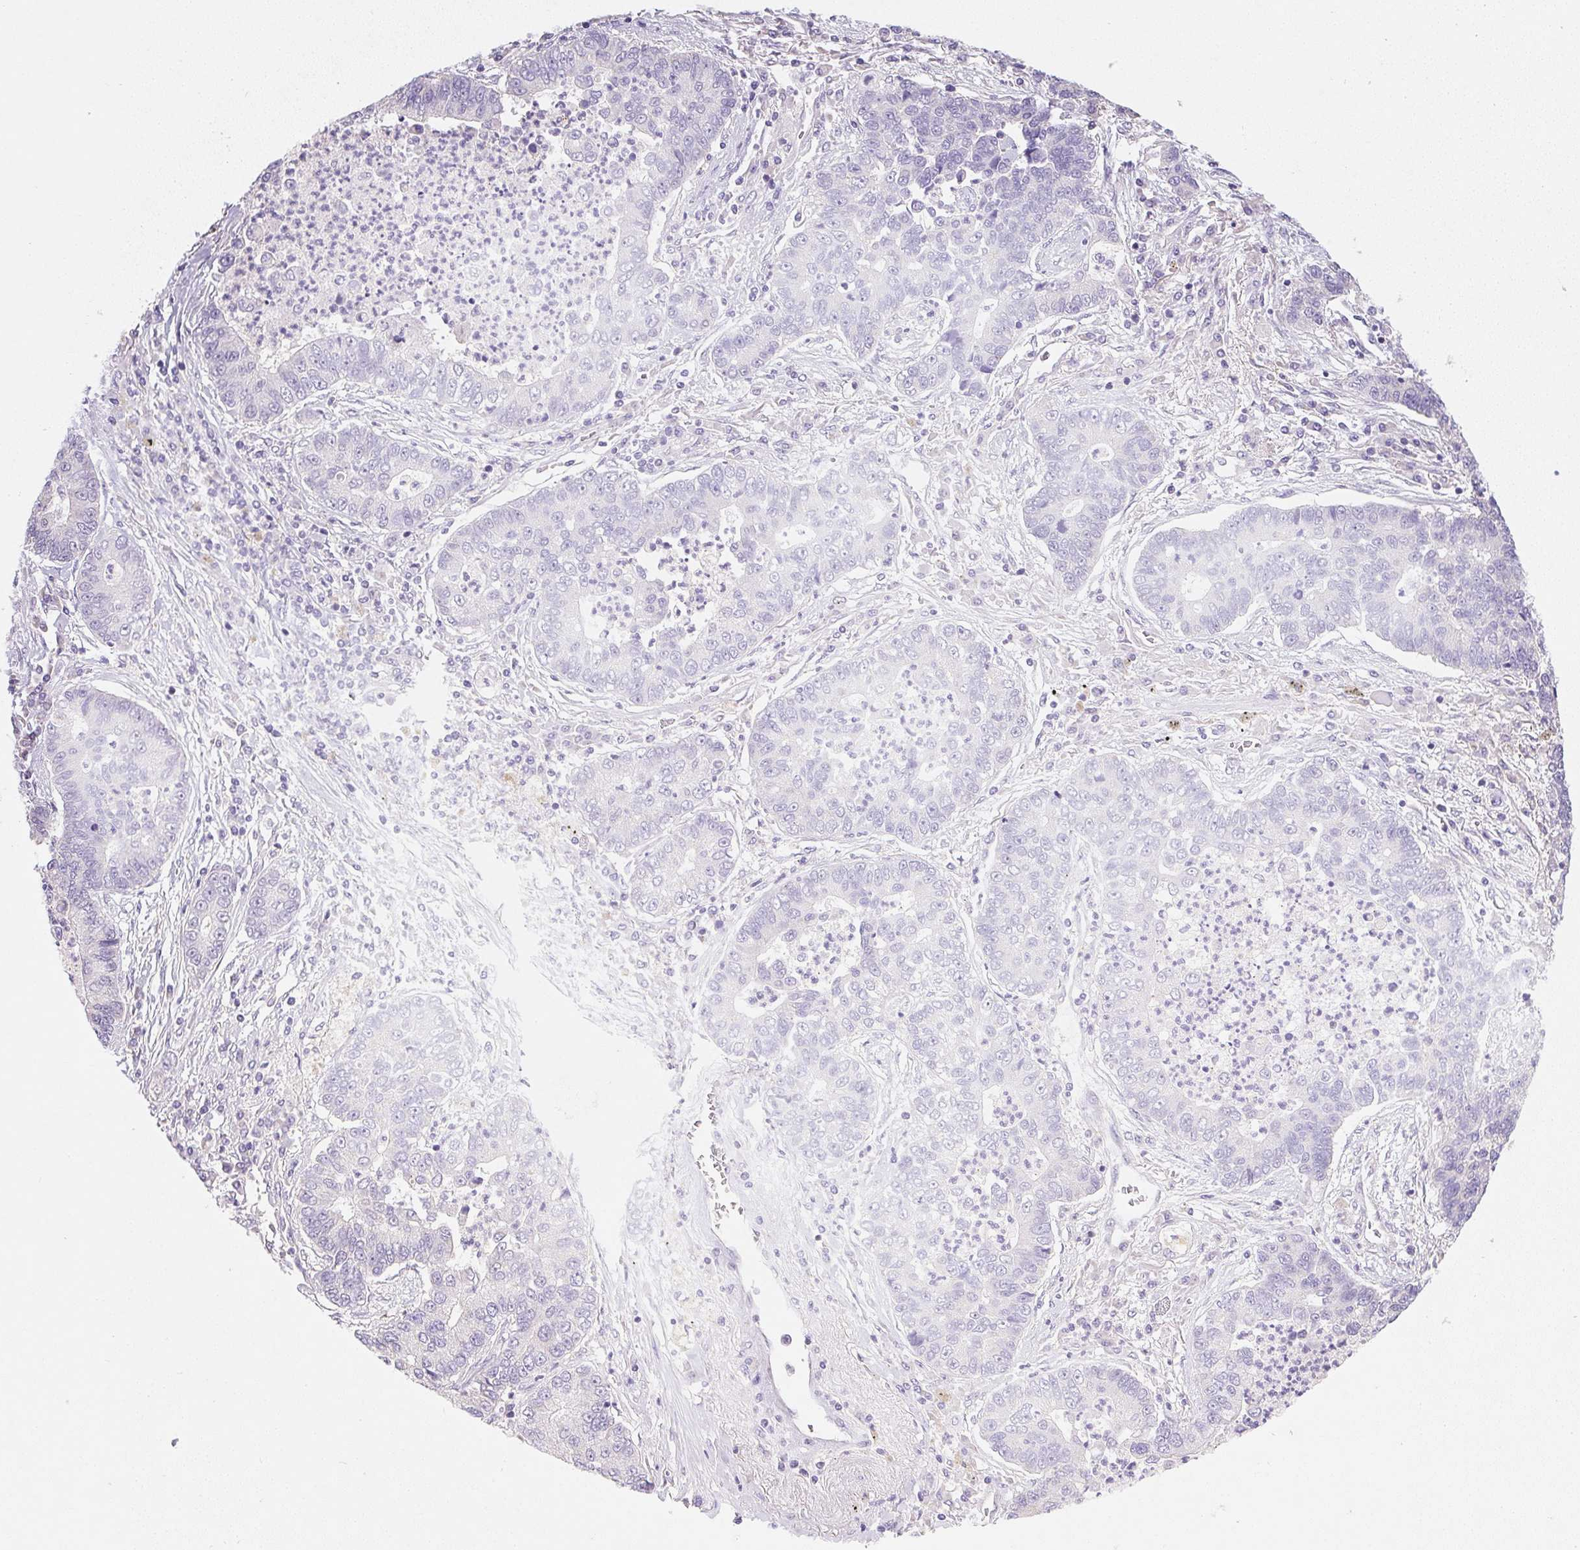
{"staining": {"intensity": "negative", "quantity": "none", "location": "none"}, "tissue": "lung cancer", "cell_type": "Tumor cells", "image_type": "cancer", "snomed": [{"axis": "morphology", "description": "Adenocarcinoma, NOS"}, {"axis": "topography", "description": "Lung"}], "caption": "Immunohistochemical staining of human lung adenocarcinoma reveals no significant expression in tumor cells.", "gene": "DPPA5", "patient": {"sex": "female", "age": 57}}